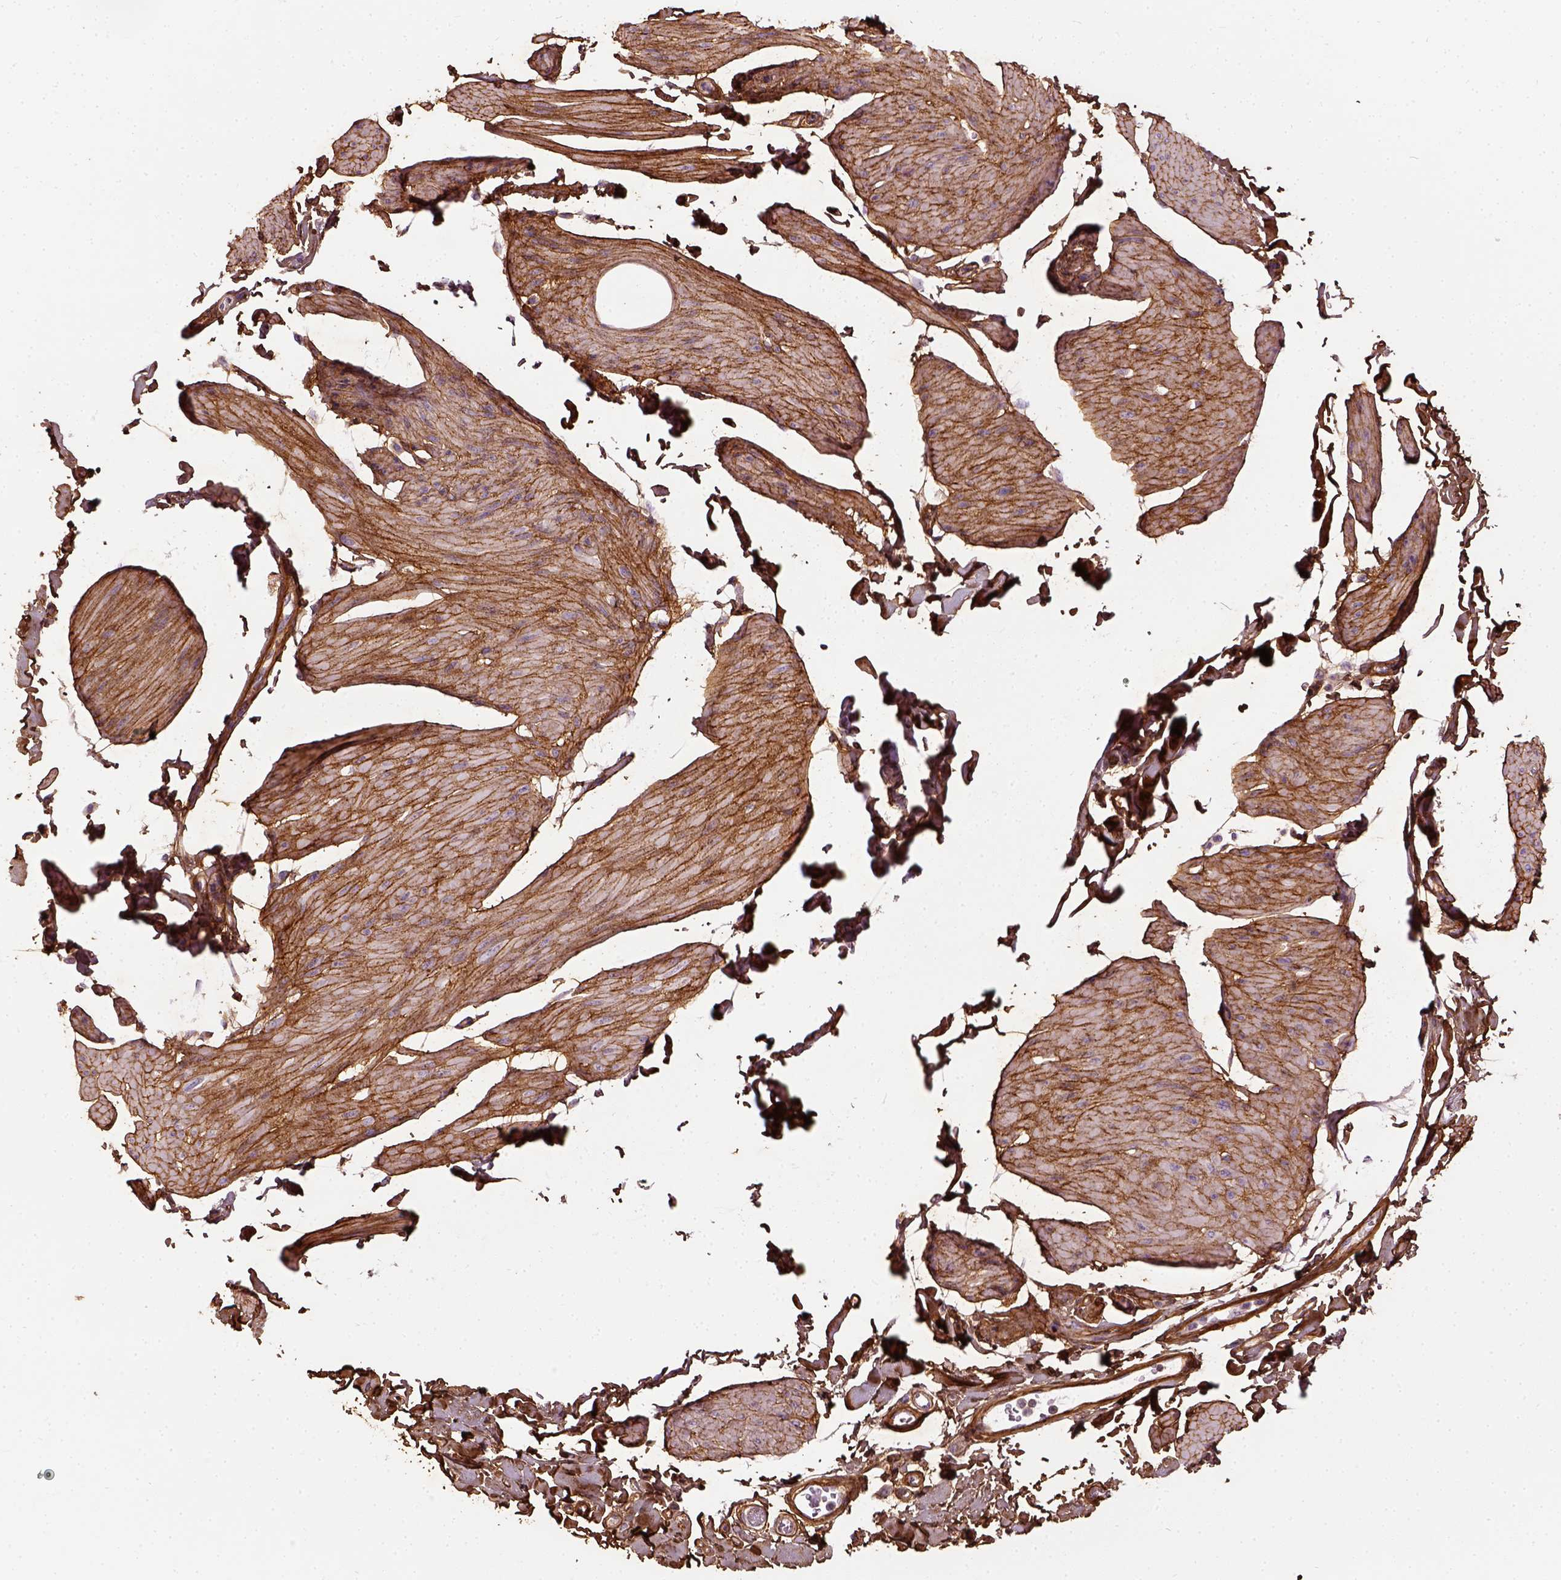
{"staining": {"intensity": "moderate", "quantity": ">75%", "location": "cytoplasmic/membranous"}, "tissue": "smooth muscle", "cell_type": "Smooth muscle cells", "image_type": "normal", "snomed": [{"axis": "morphology", "description": "Normal tissue, NOS"}, {"axis": "topography", "description": "Adipose tissue"}, {"axis": "topography", "description": "Smooth muscle"}, {"axis": "topography", "description": "Peripheral nerve tissue"}], "caption": "Immunohistochemistry histopathology image of benign human smooth muscle stained for a protein (brown), which displays medium levels of moderate cytoplasmic/membranous positivity in about >75% of smooth muscle cells.", "gene": "COL6A2", "patient": {"sex": "male", "age": 83}}